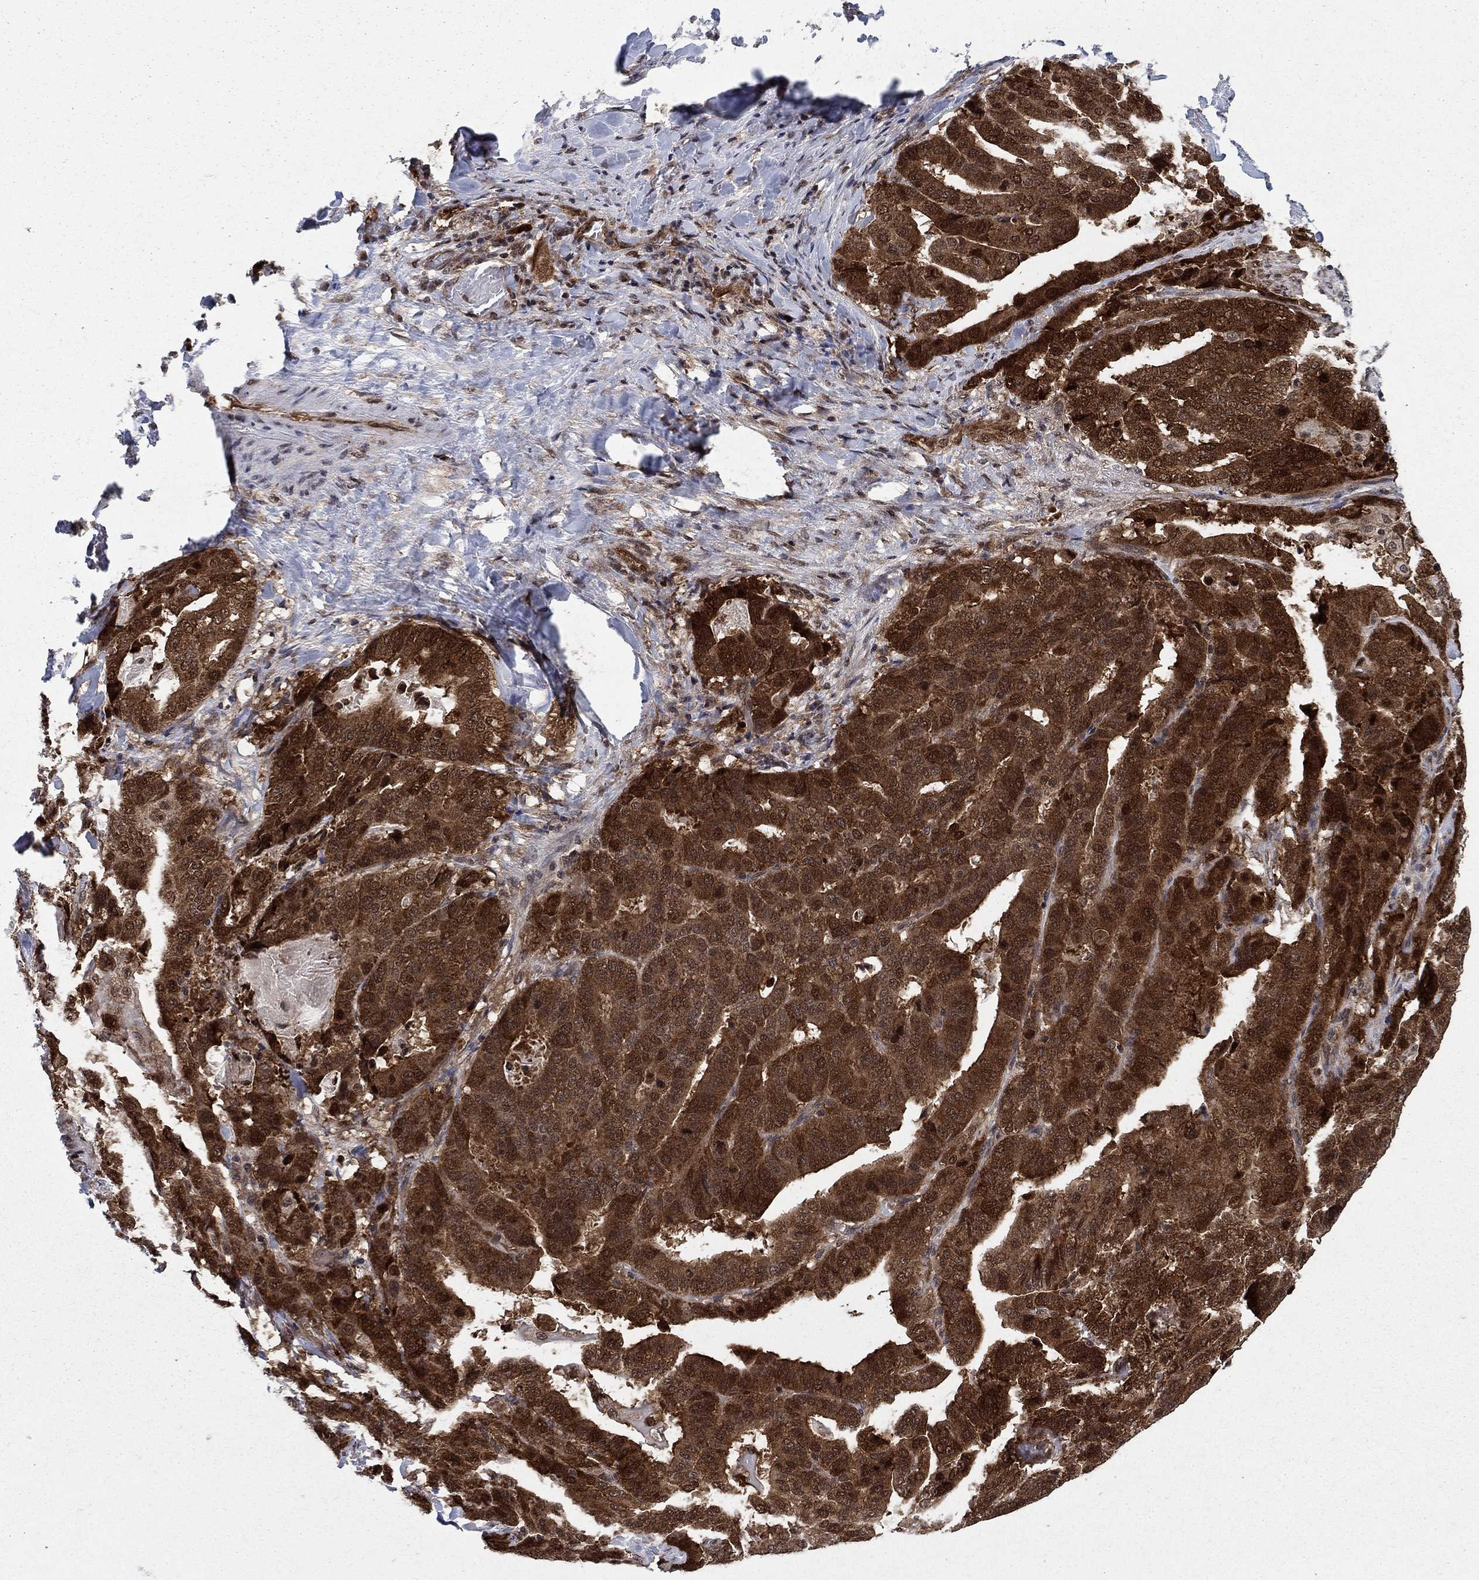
{"staining": {"intensity": "strong", "quantity": ">75%", "location": "cytoplasmic/membranous"}, "tissue": "stomach cancer", "cell_type": "Tumor cells", "image_type": "cancer", "snomed": [{"axis": "morphology", "description": "Adenocarcinoma, NOS"}, {"axis": "topography", "description": "Stomach"}], "caption": "IHC (DAB) staining of human stomach cancer shows strong cytoplasmic/membranous protein expression in approximately >75% of tumor cells. (DAB IHC with brightfield microscopy, high magnification).", "gene": "DNAJA1", "patient": {"sex": "male", "age": 48}}